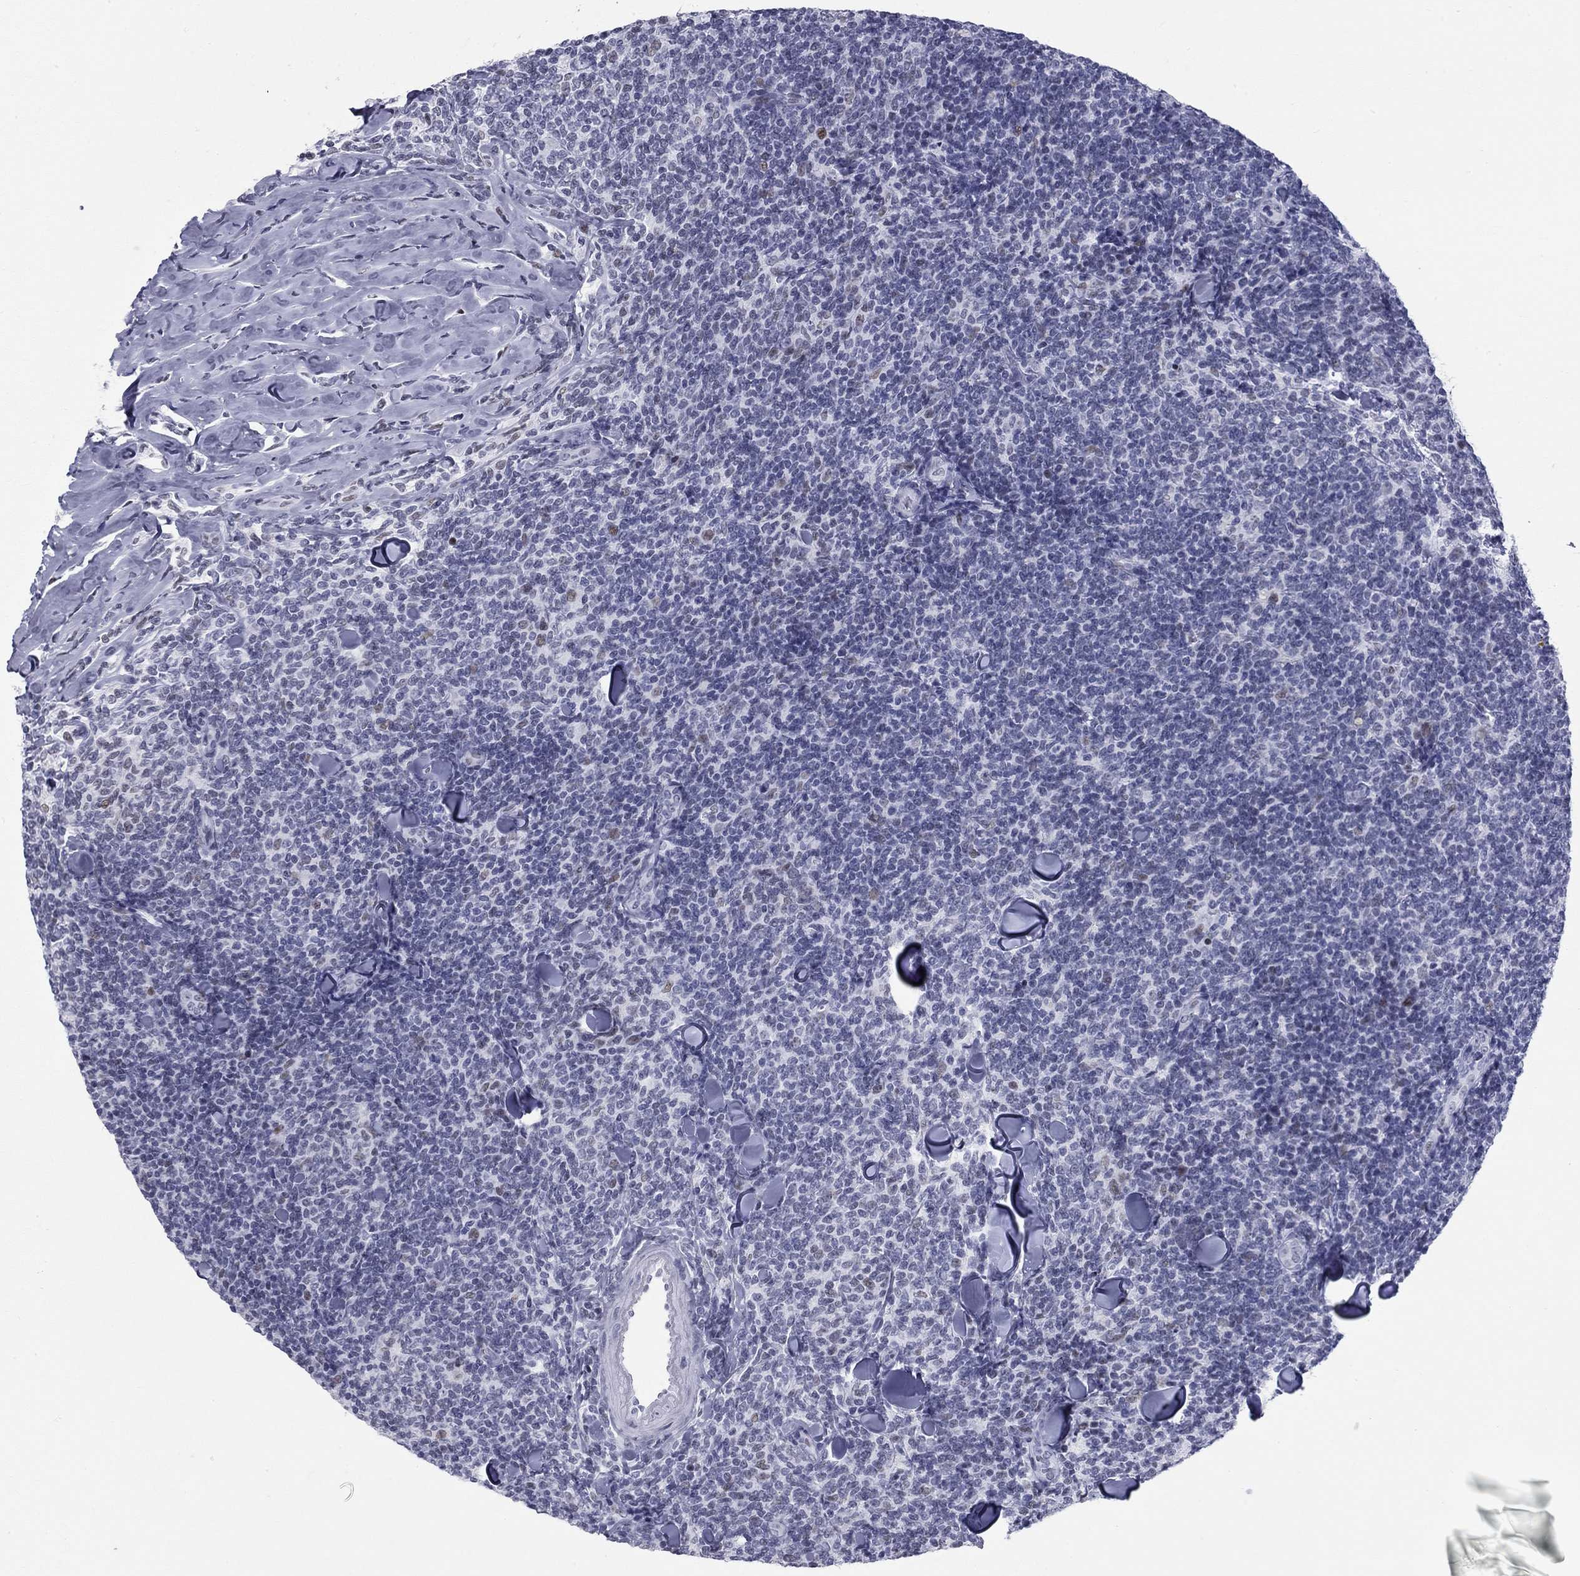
{"staining": {"intensity": "negative", "quantity": "none", "location": "none"}, "tissue": "lymphoma", "cell_type": "Tumor cells", "image_type": "cancer", "snomed": [{"axis": "morphology", "description": "Malignant lymphoma, non-Hodgkin's type, Low grade"}, {"axis": "topography", "description": "Lymph node"}], "caption": "This is a micrograph of IHC staining of malignant lymphoma, non-Hodgkin's type (low-grade), which shows no positivity in tumor cells. (Brightfield microscopy of DAB (3,3'-diaminobenzidine) immunohistochemistry at high magnification).", "gene": "ASF1B", "patient": {"sex": "female", "age": 56}}